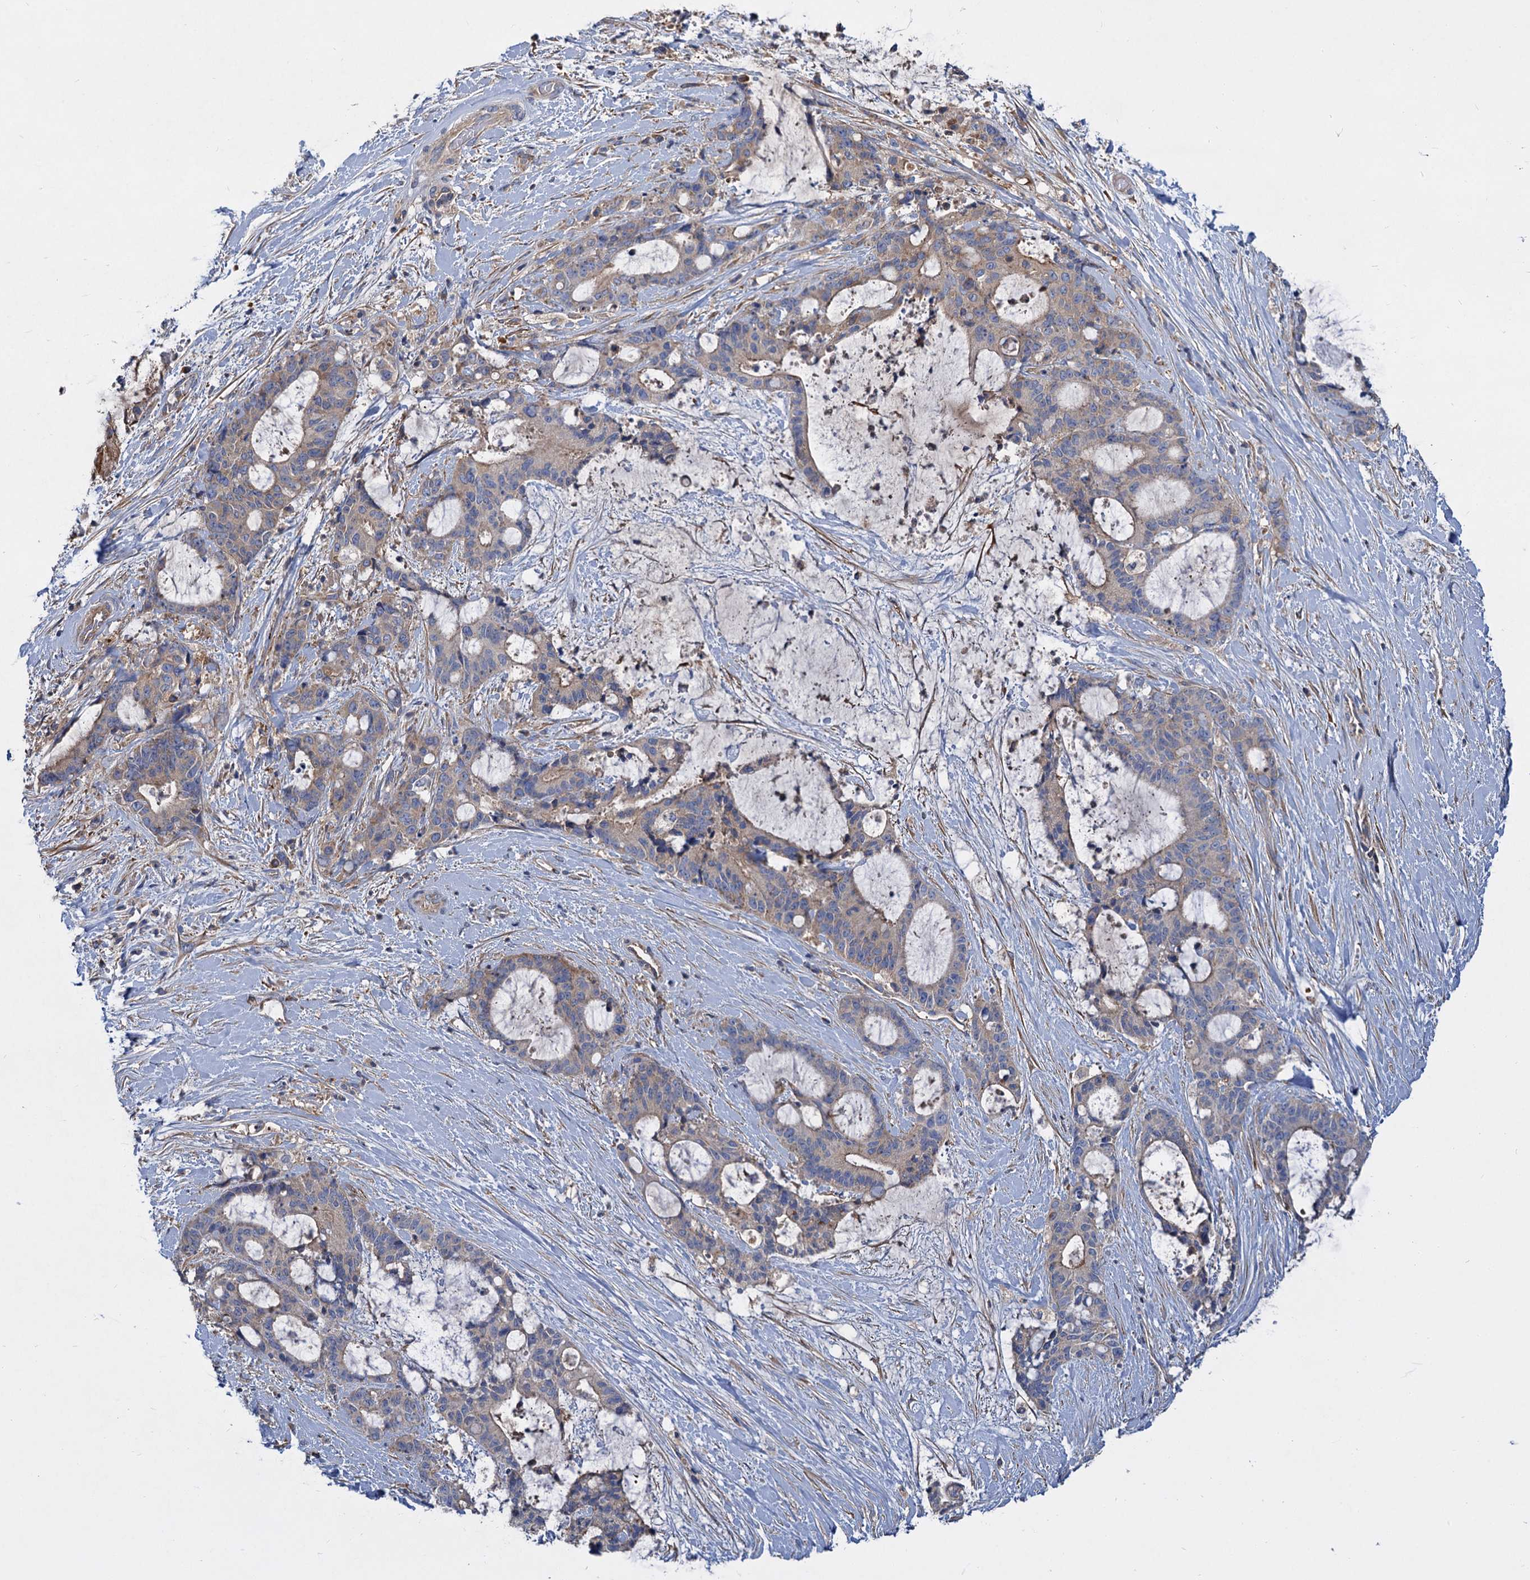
{"staining": {"intensity": "weak", "quantity": "<25%", "location": "cytoplasmic/membranous"}, "tissue": "liver cancer", "cell_type": "Tumor cells", "image_type": "cancer", "snomed": [{"axis": "morphology", "description": "Normal tissue, NOS"}, {"axis": "morphology", "description": "Cholangiocarcinoma"}, {"axis": "topography", "description": "Liver"}, {"axis": "topography", "description": "Peripheral nerve tissue"}], "caption": "This is a image of immunohistochemistry (IHC) staining of liver cancer (cholangiocarcinoma), which shows no positivity in tumor cells.", "gene": "ALKBH7", "patient": {"sex": "female", "age": 73}}